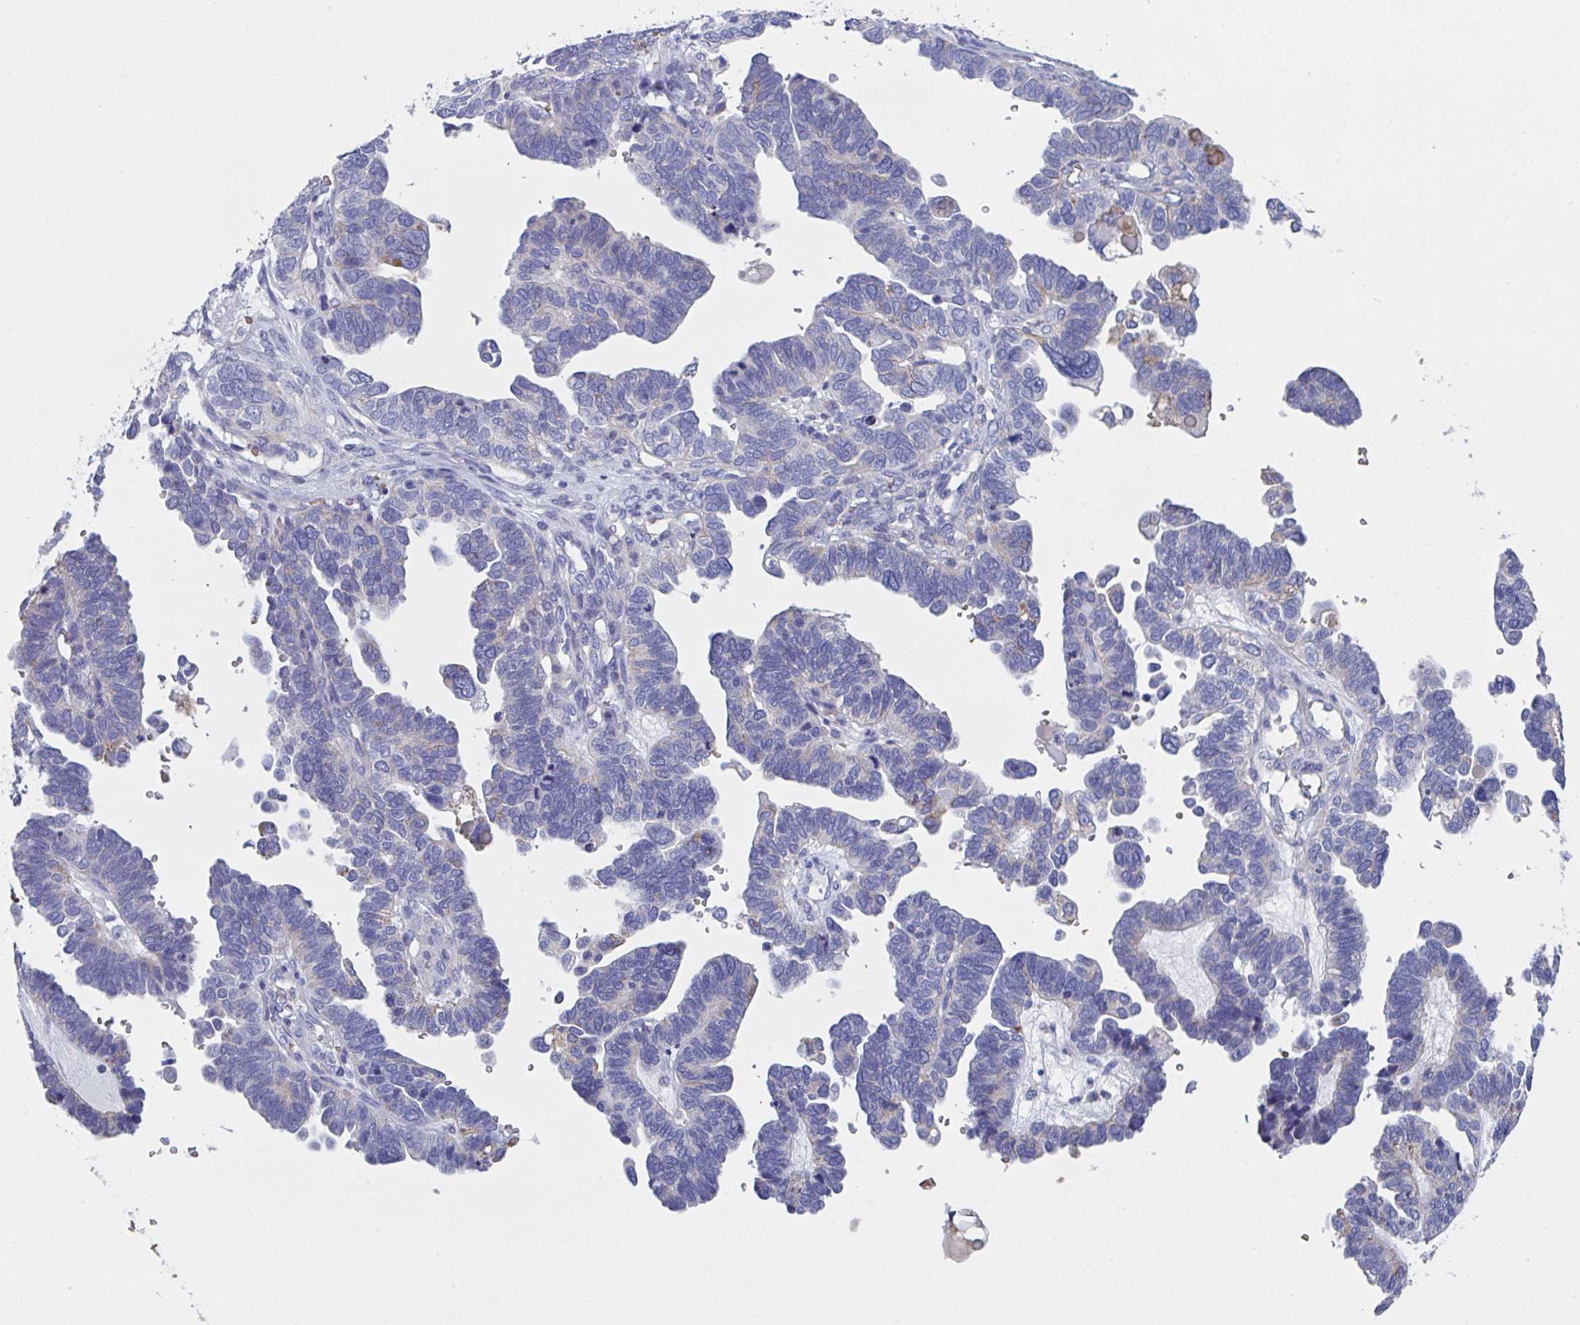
{"staining": {"intensity": "weak", "quantity": "<25%", "location": "cytoplasmic/membranous"}, "tissue": "ovarian cancer", "cell_type": "Tumor cells", "image_type": "cancer", "snomed": [{"axis": "morphology", "description": "Cystadenocarcinoma, serous, NOS"}, {"axis": "topography", "description": "Ovary"}], "caption": "Protein analysis of serous cystadenocarcinoma (ovarian) reveals no significant staining in tumor cells.", "gene": "TFAP2C", "patient": {"sex": "female", "age": 51}}